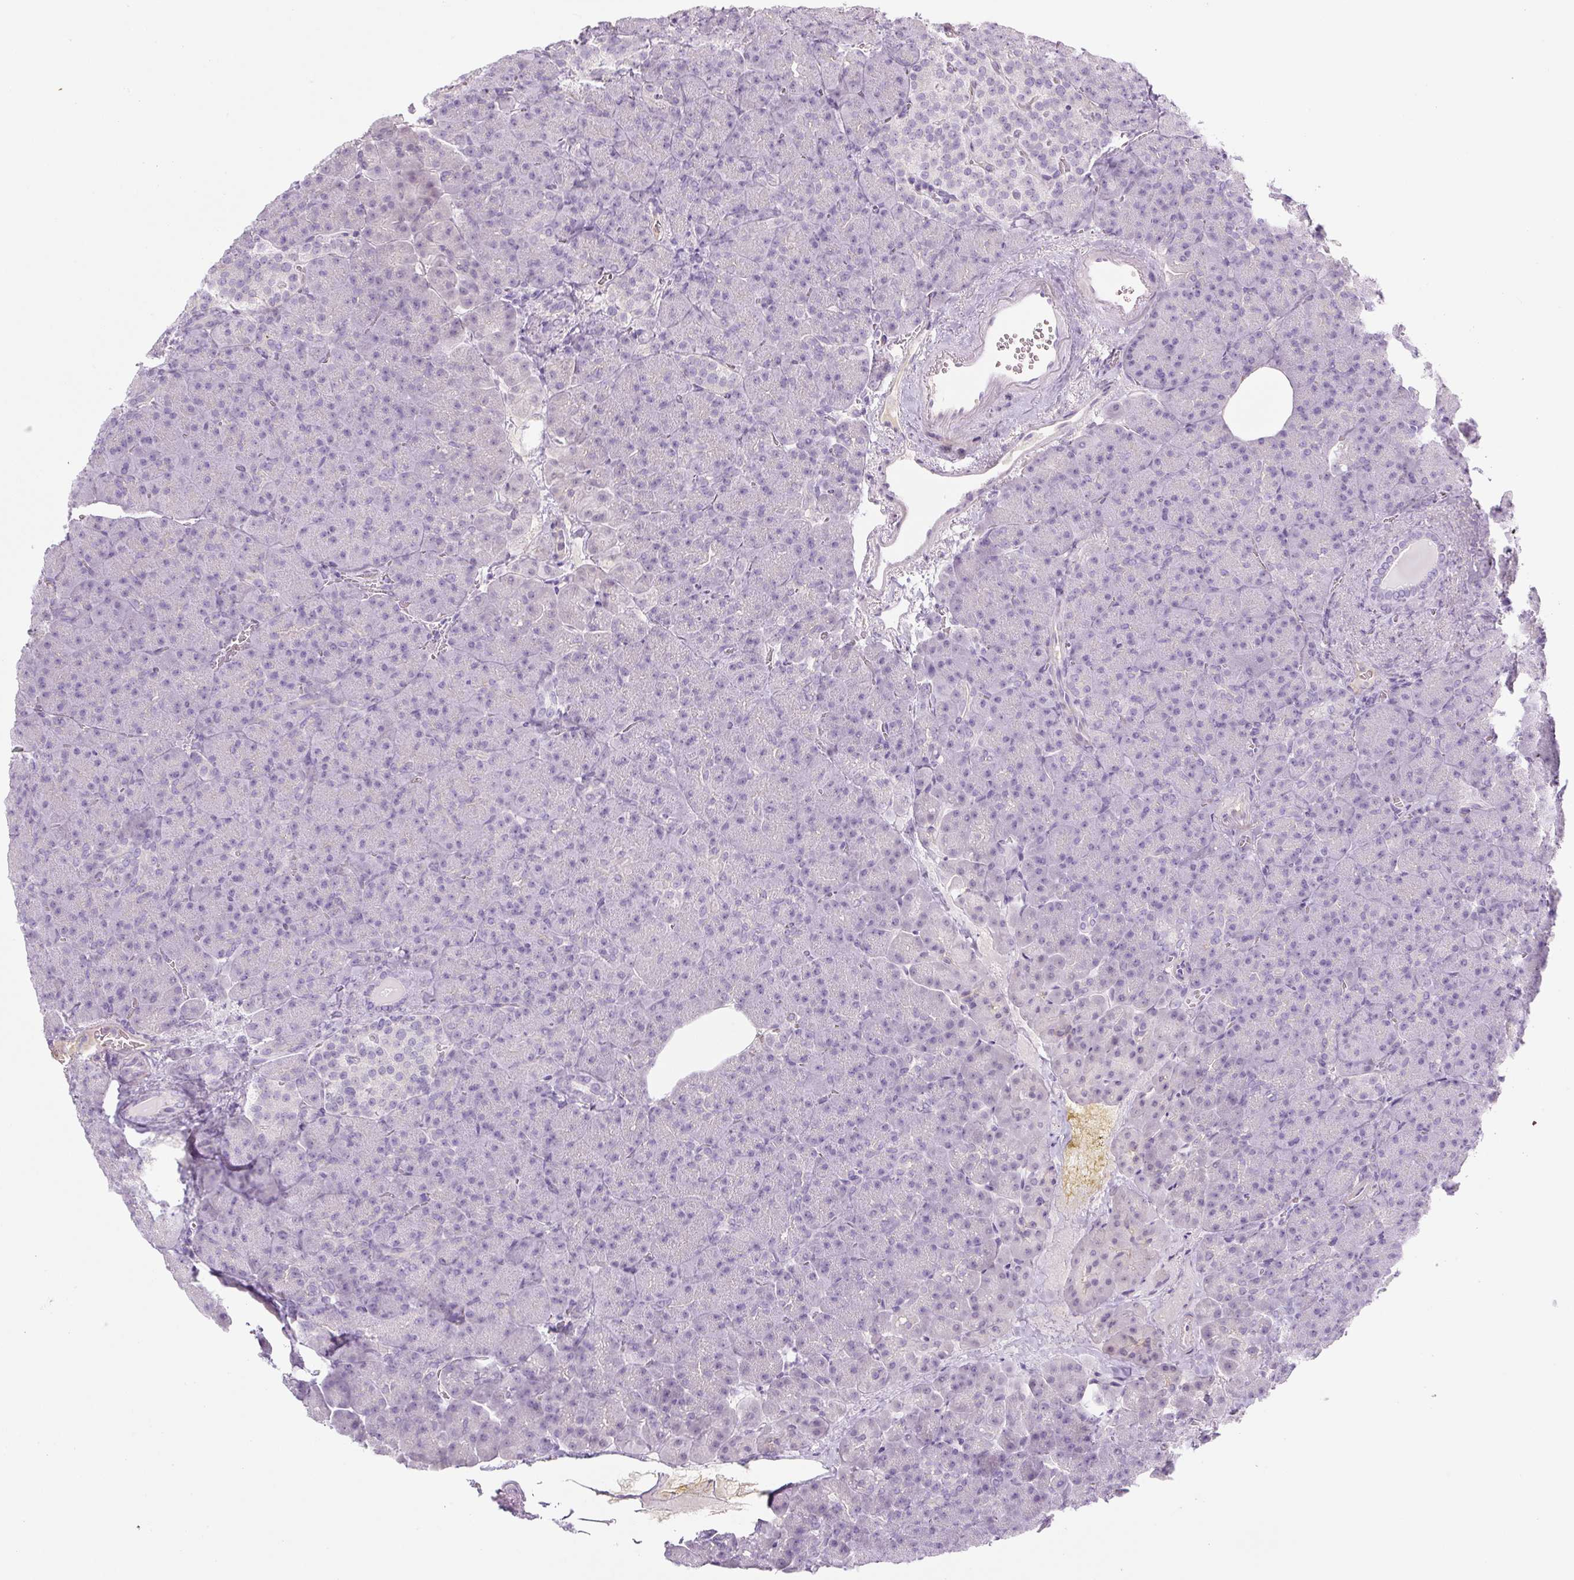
{"staining": {"intensity": "negative", "quantity": "none", "location": "none"}, "tissue": "pancreas", "cell_type": "Exocrine glandular cells", "image_type": "normal", "snomed": [{"axis": "morphology", "description": "Normal tissue, NOS"}, {"axis": "topography", "description": "Pancreas"}], "caption": "Exocrine glandular cells are negative for brown protein staining in normal pancreas. (IHC, brightfield microscopy, high magnification).", "gene": "PRM1", "patient": {"sex": "female", "age": 74}}